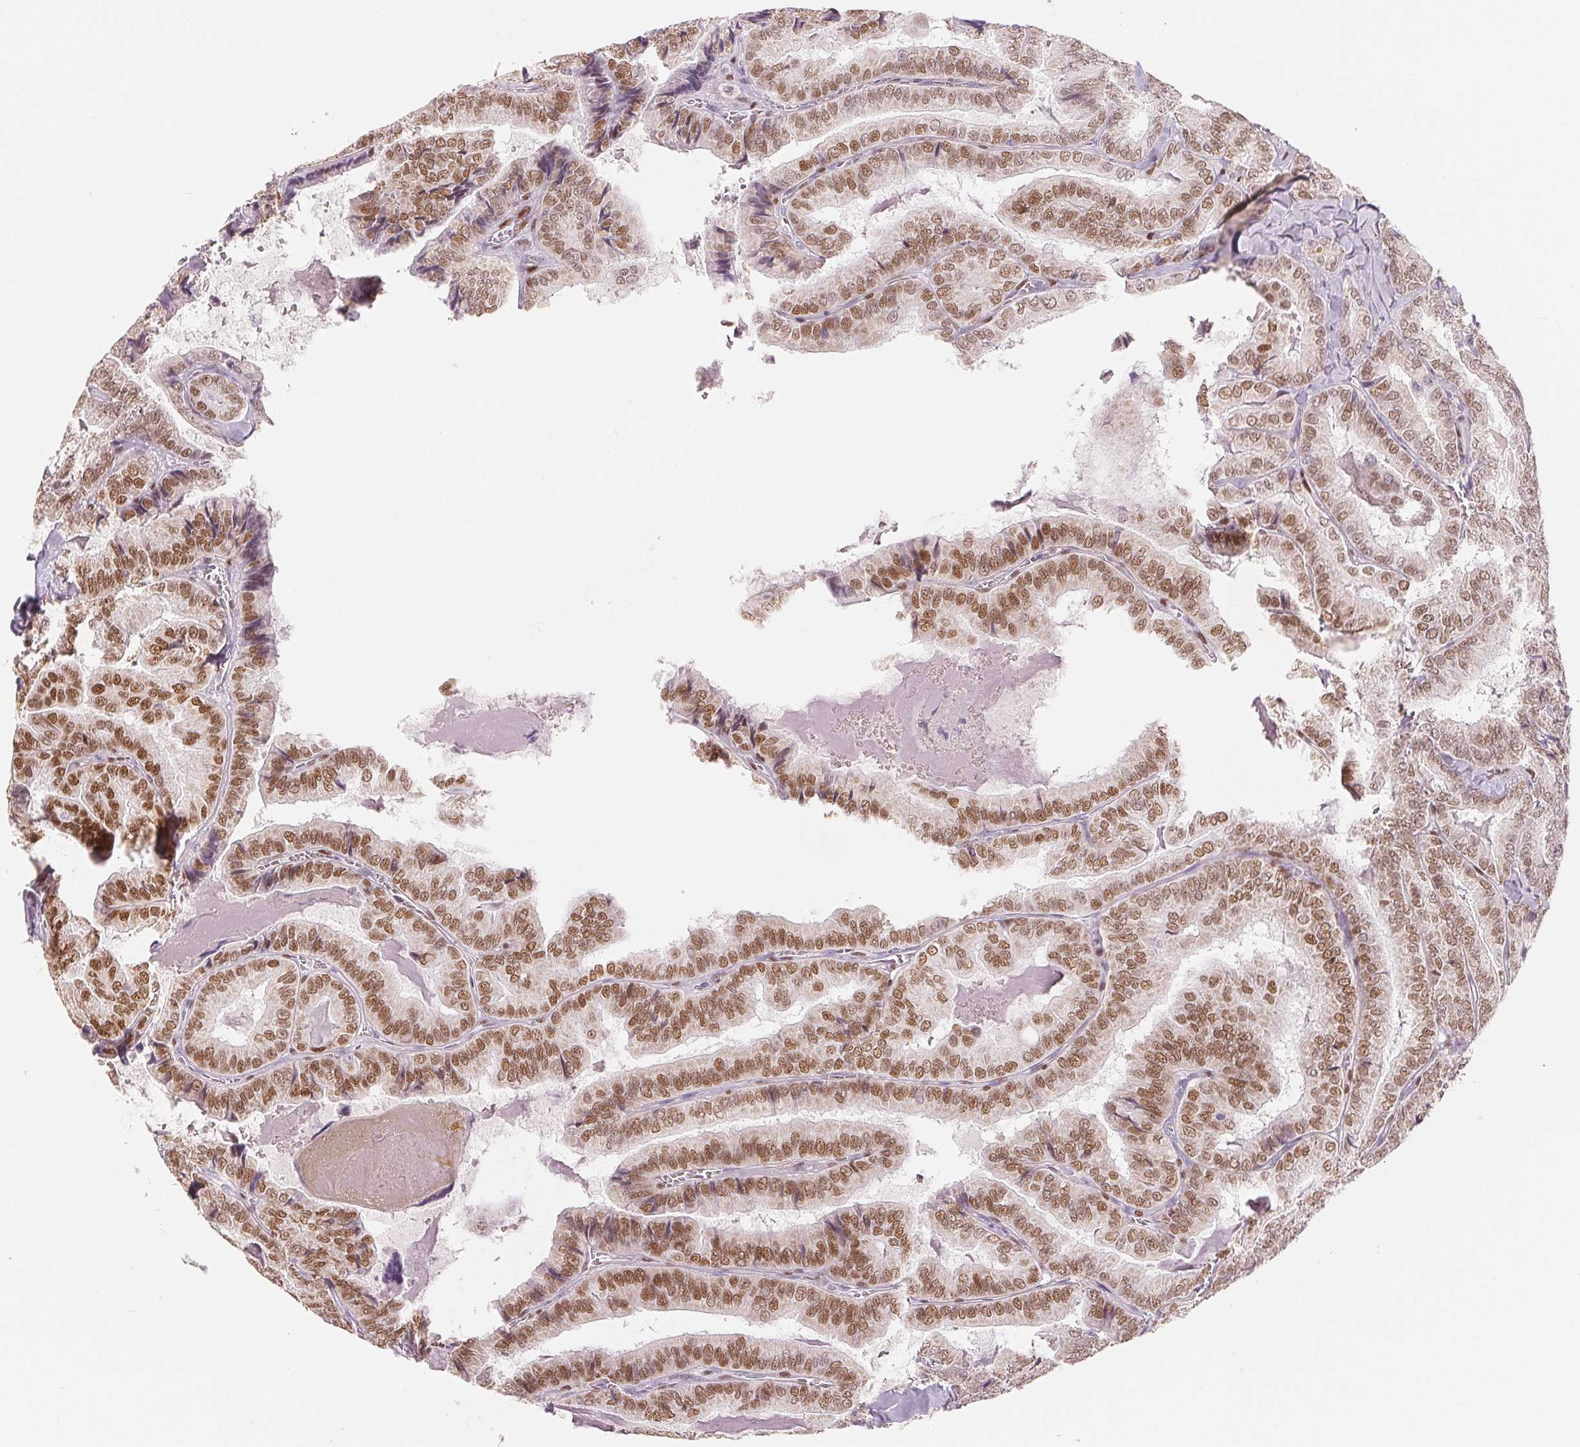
{"staining": {"intensity": "moderate", "quantity": ">75%", "location": "nuclear"}, "tissue": "thyroid cancer", "cell_type": "Tumor cells", "image_type": "cancer", "snomed": [{"axis": "morphology", "description": "Papillary adenocarcinoma, NOS"}, {"axis": "topography", "description": "Thyroid gland"}], "caption": "Protein positivity by immunohistochemistry displays moderate nuclear expression in about >75% of tumor cells in thyroid cancer.", "gene": "SMARCD3", "patient": {"sex": "female", "age": 75}}